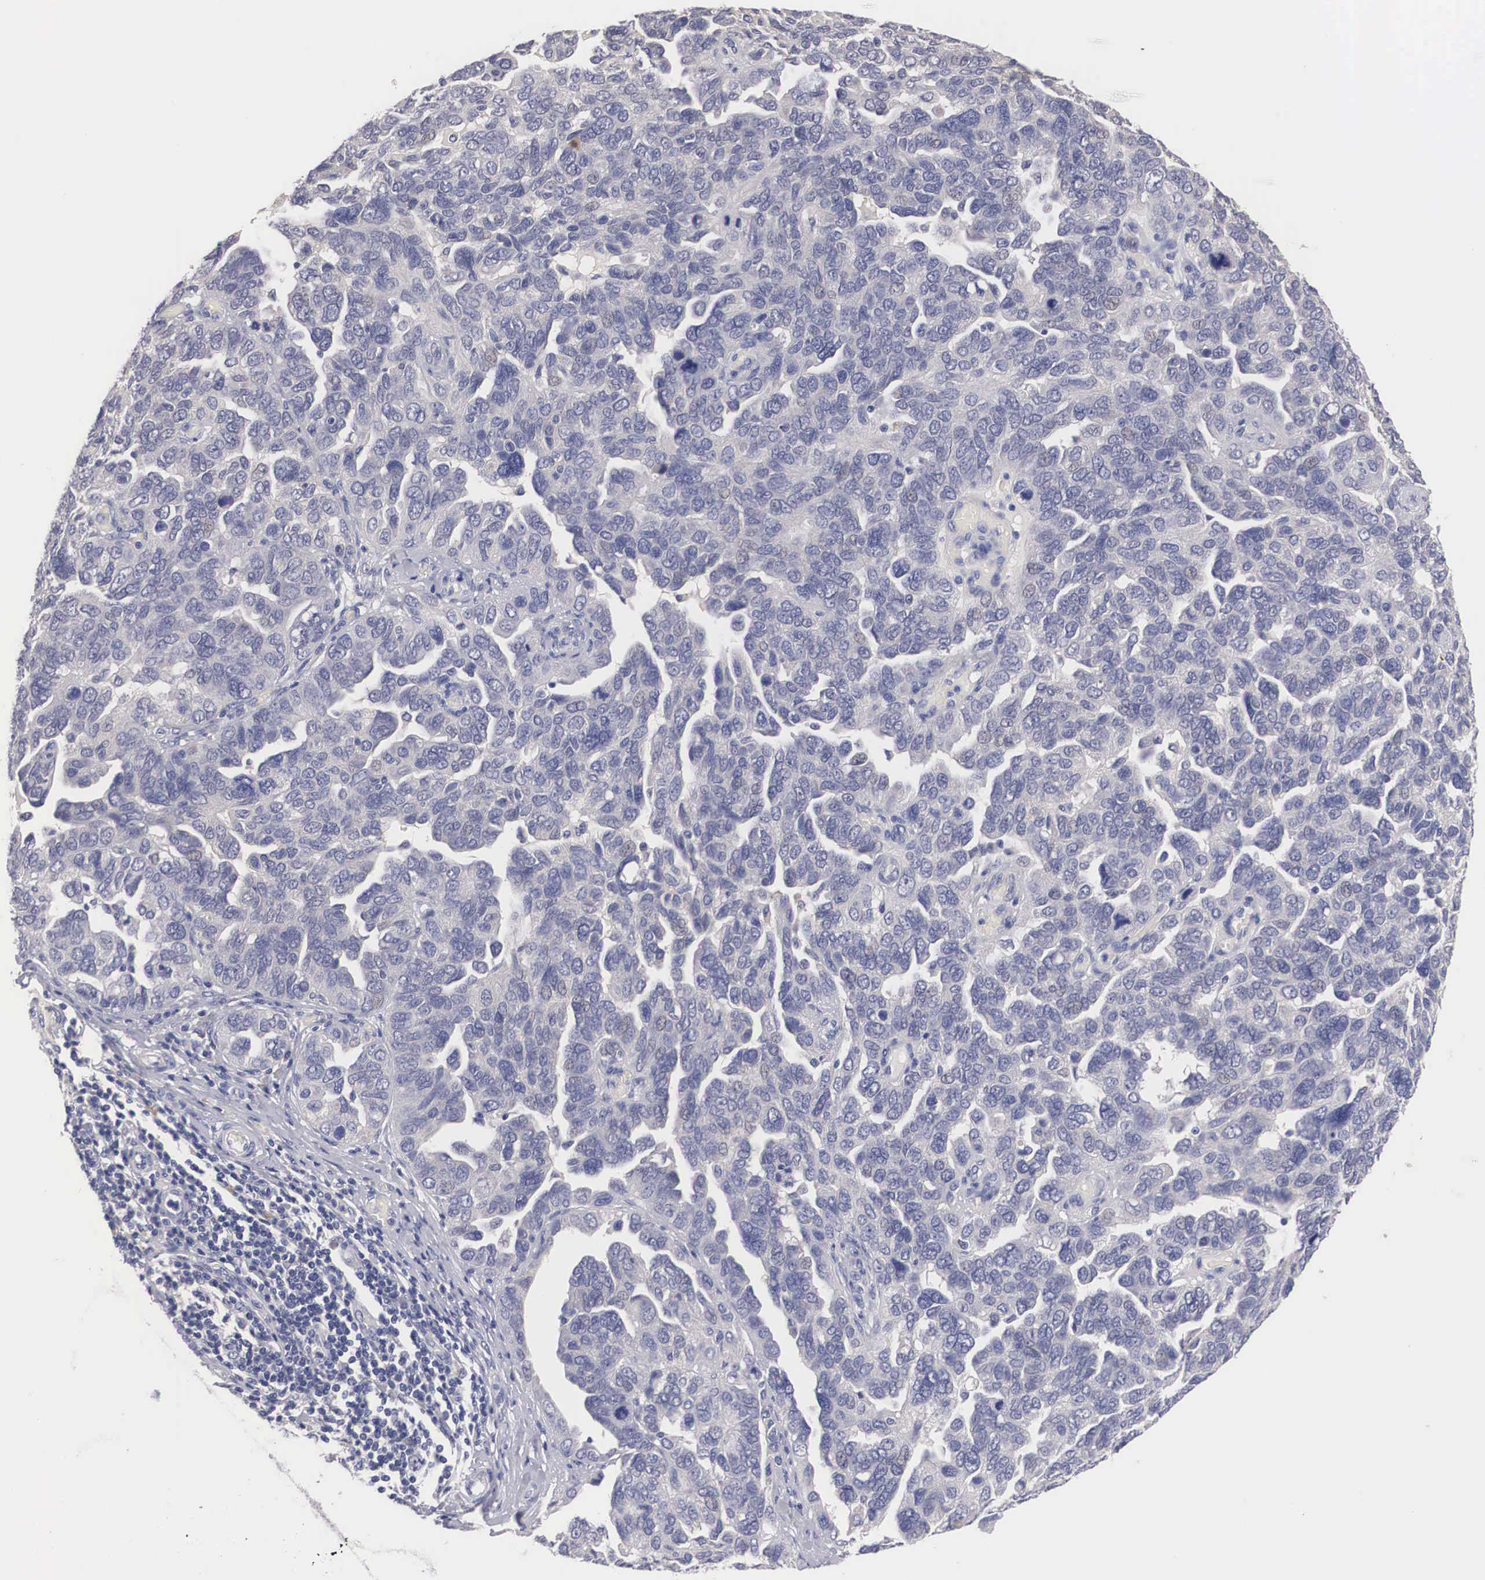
{"staining": {"intensity": "negative", "quantity": "none", "location": "none"}, "tissue": "ovarian cancer", "cell_type": "Tumor cells", "image_type": "cancer", "snomed": [{"axis": "morphology", "description": "Cystadenocarcinoma, serous, NOS"}, {"axis": "topography", "description": "Ovary"}], "caption": "Tumor cells are negative for protein expression in human ovarian serous cystadenocarcinoma. (DAB immunohistochemistry (IHC) with hematoxylin counter stain).", "gene": "ABHD4", "patient": {"sex": "female", "age": 64}}